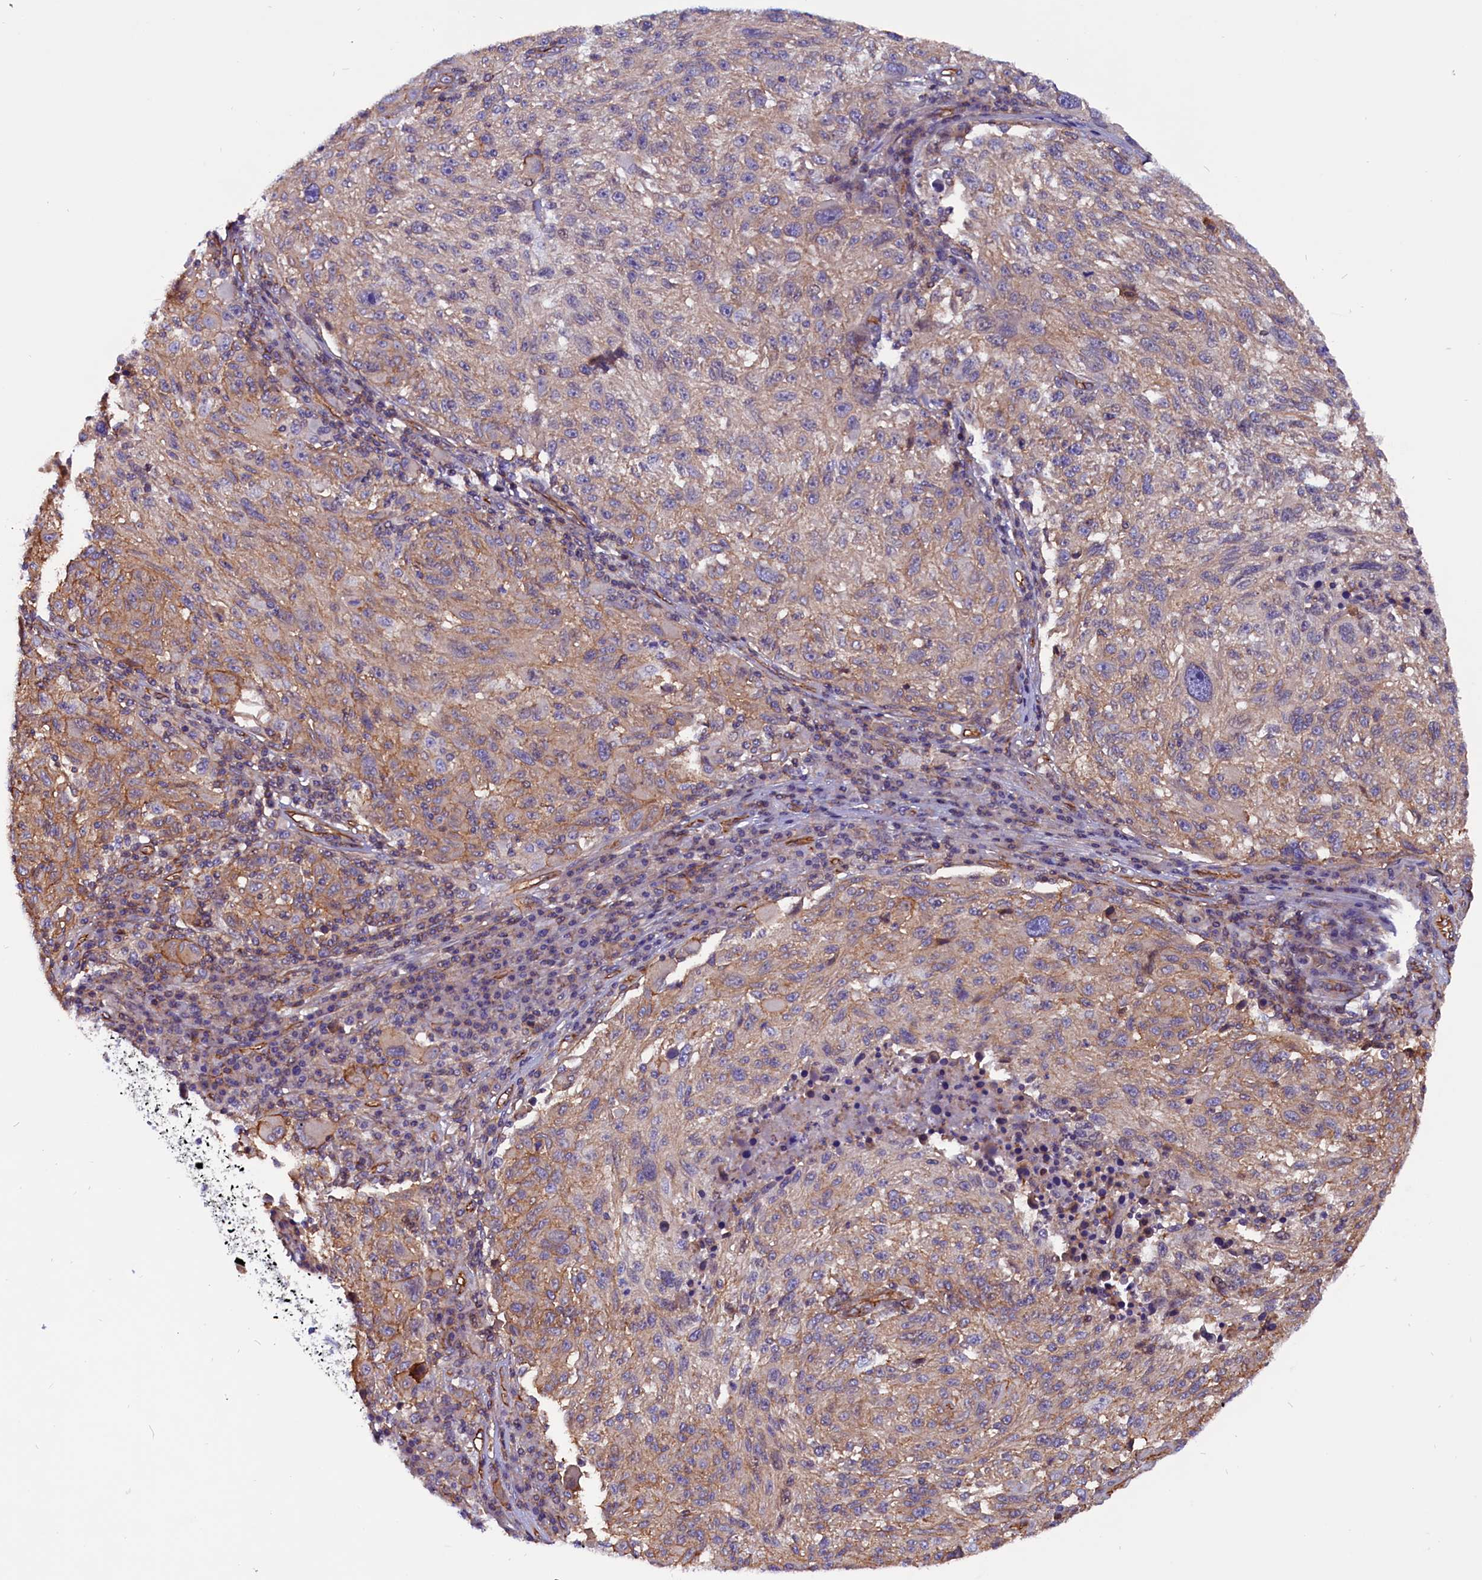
{"staining": {"intensity": "weak", "quantity": ">75%", "location": "cytoplasmic/membranous"}, "tissue": "melanoma", "cell_type": "Tumor cells", "image_type": "cancer", "snomed": [{"axis": "morphology", "description": "Malignant melanoma, NOS"}, {"axis": "topography", "description": "Skin"}], "caption": "This is a micrograph of immunohistochemistry staining of melanoma, which shows weak staining in the cytoplasmic/membranous of tumor cells.", "gene": "ZNF749", "patient": {"sex": "male", "age": 53}}